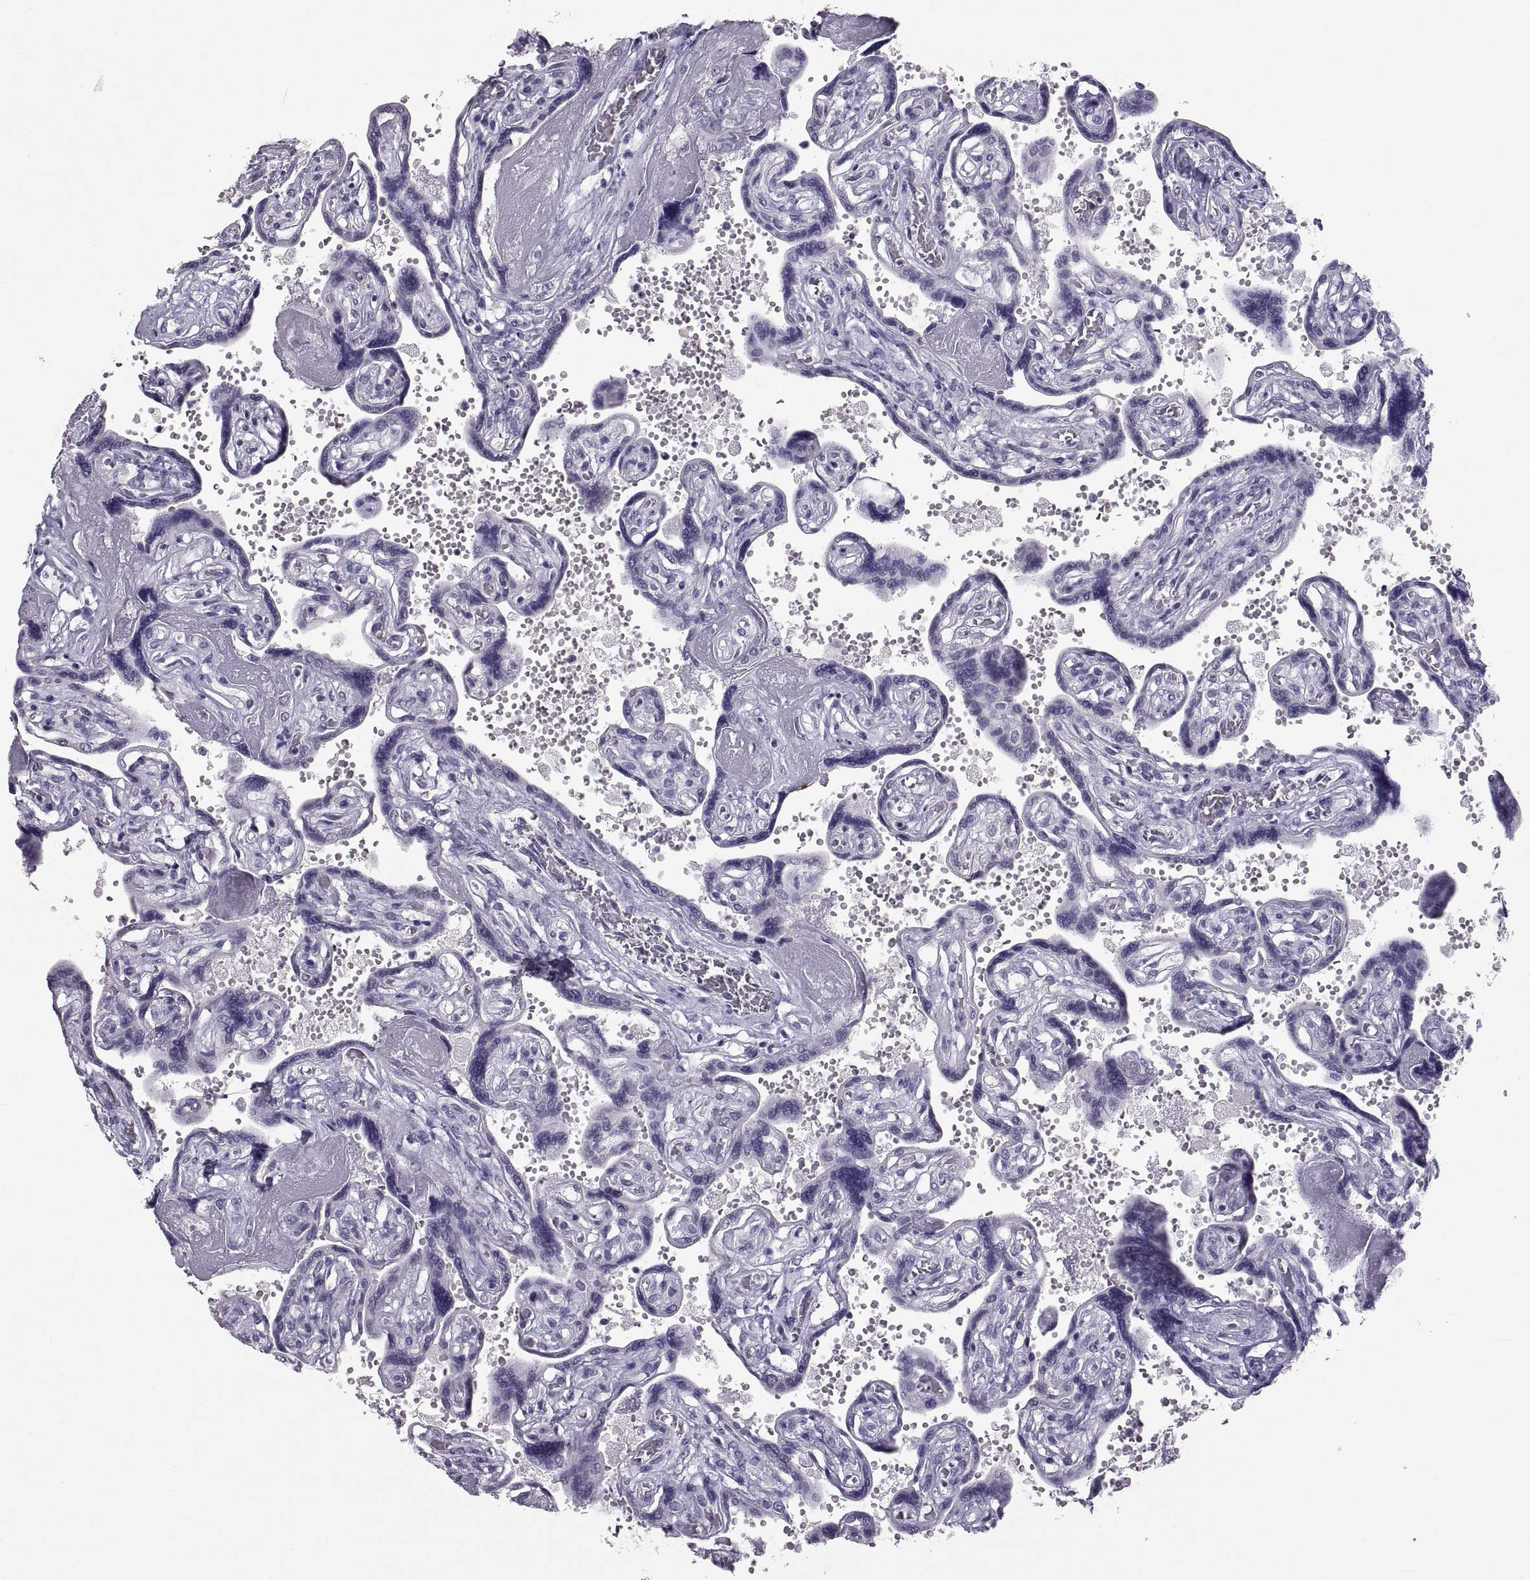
{"staining": {"intensity": "negative", "quantity": "none", "location": "none"}, "tissue": "placenta", "cell_type": "Decidual cells", "image_type": "normal", "snomed": [{"axis": "morphology", "description": "Normal tissue, NOS"}, {"axis": "topography", "description": "Placenta"}], "caption": "Immunohistochemistry (IHC) photomicrograph of benign placenta stained for a protein (brown), which demonstrates no staining in decidual cells.", "gene": "SOX21", "patient": {"sex": "female", "age": 32}}